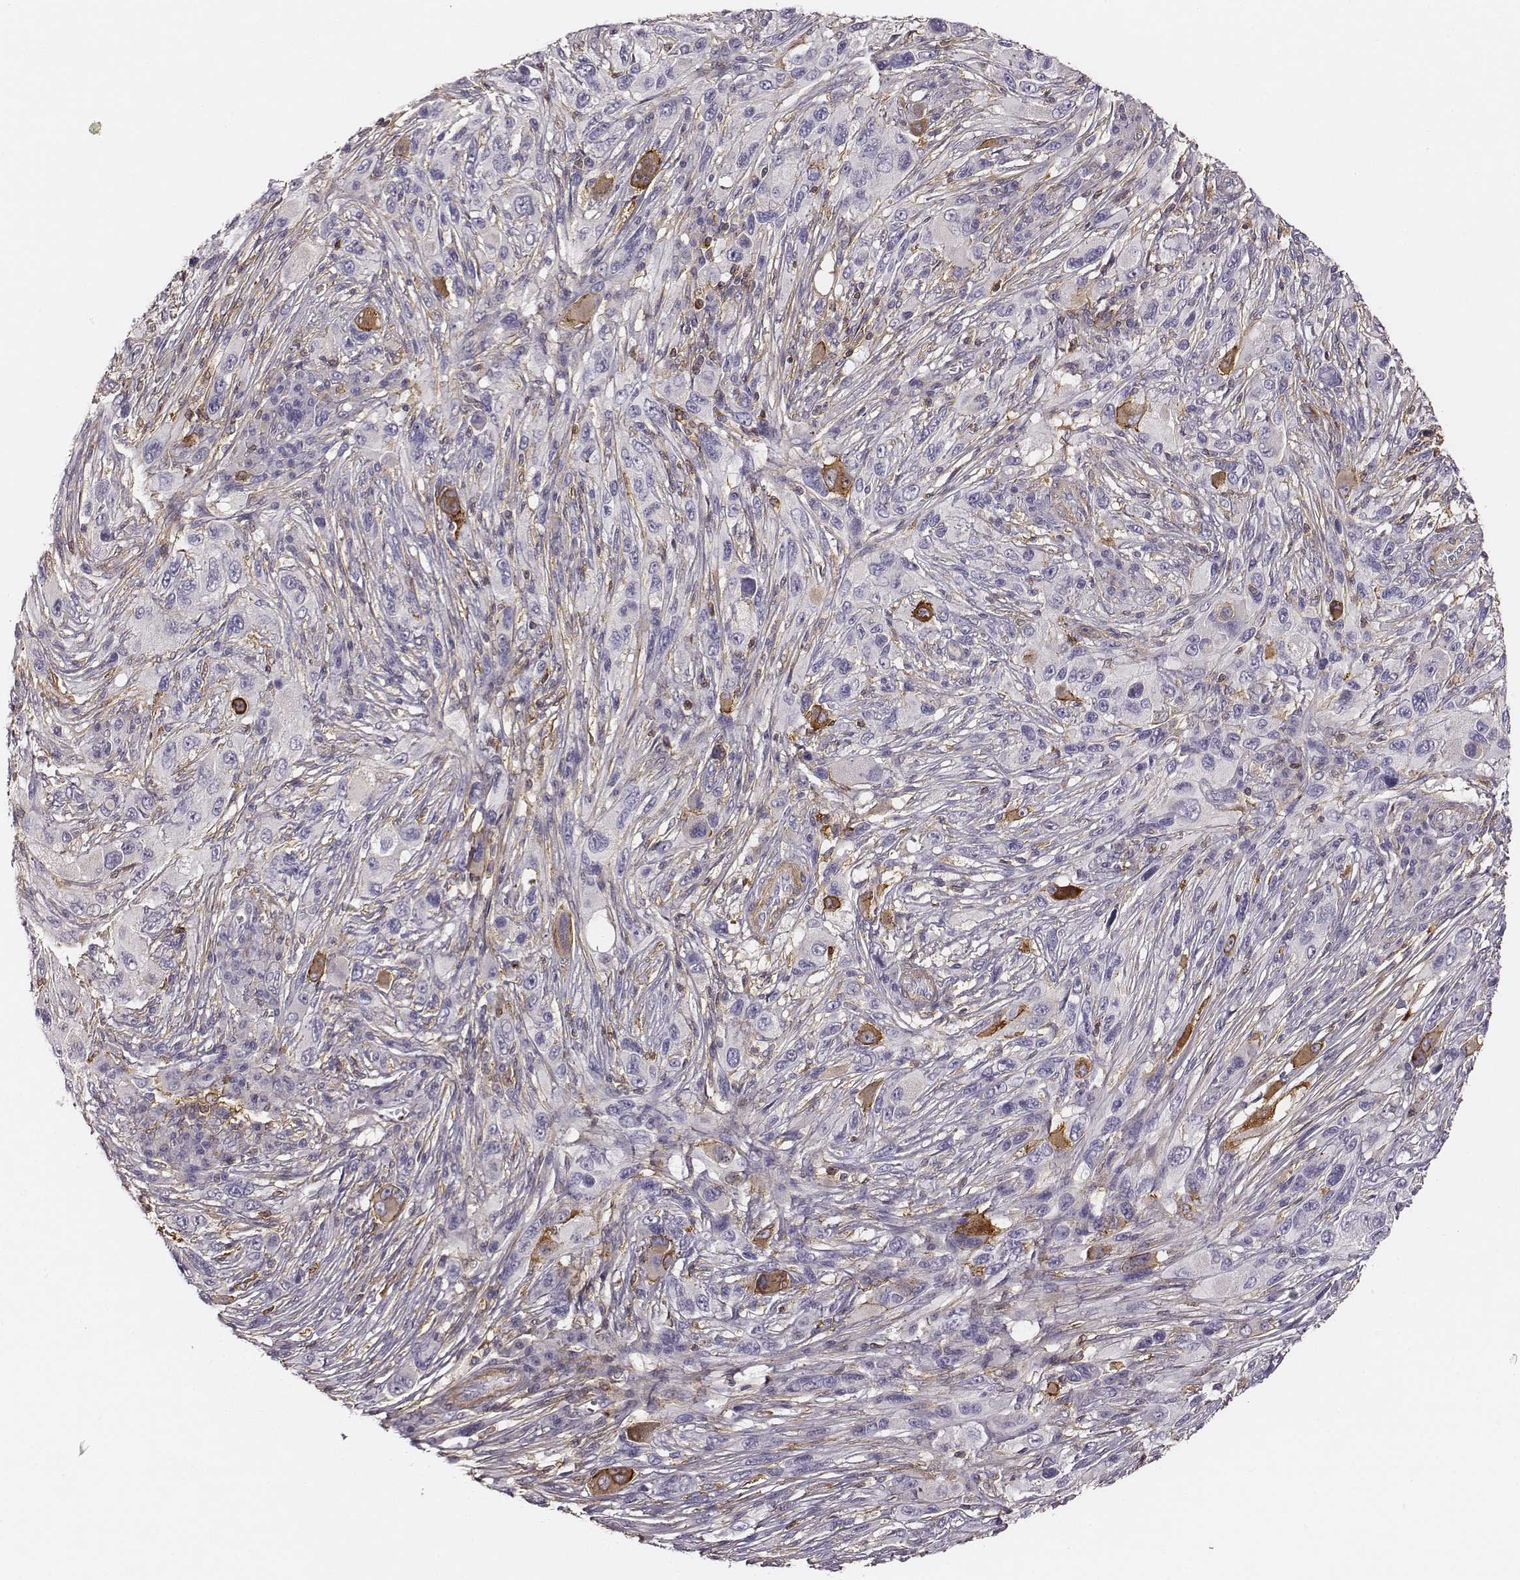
{"staining": {"intensity": "negative", "quantity": "none", "location": "none"}, "tissue": "melanoma", "cell_type": "Tumor cells", "image_type": "cancer", "snomed": [{"axis": "morphology", "description": "Malignant melanoma, NOS"}, {"axis": "topography", "description": "Skin"}], "caption": "Tumor cells are negative for brown protein staining in malignant melanoma.", "gene": "ZYX", "patient": {"sex": "male", "age": 53}}